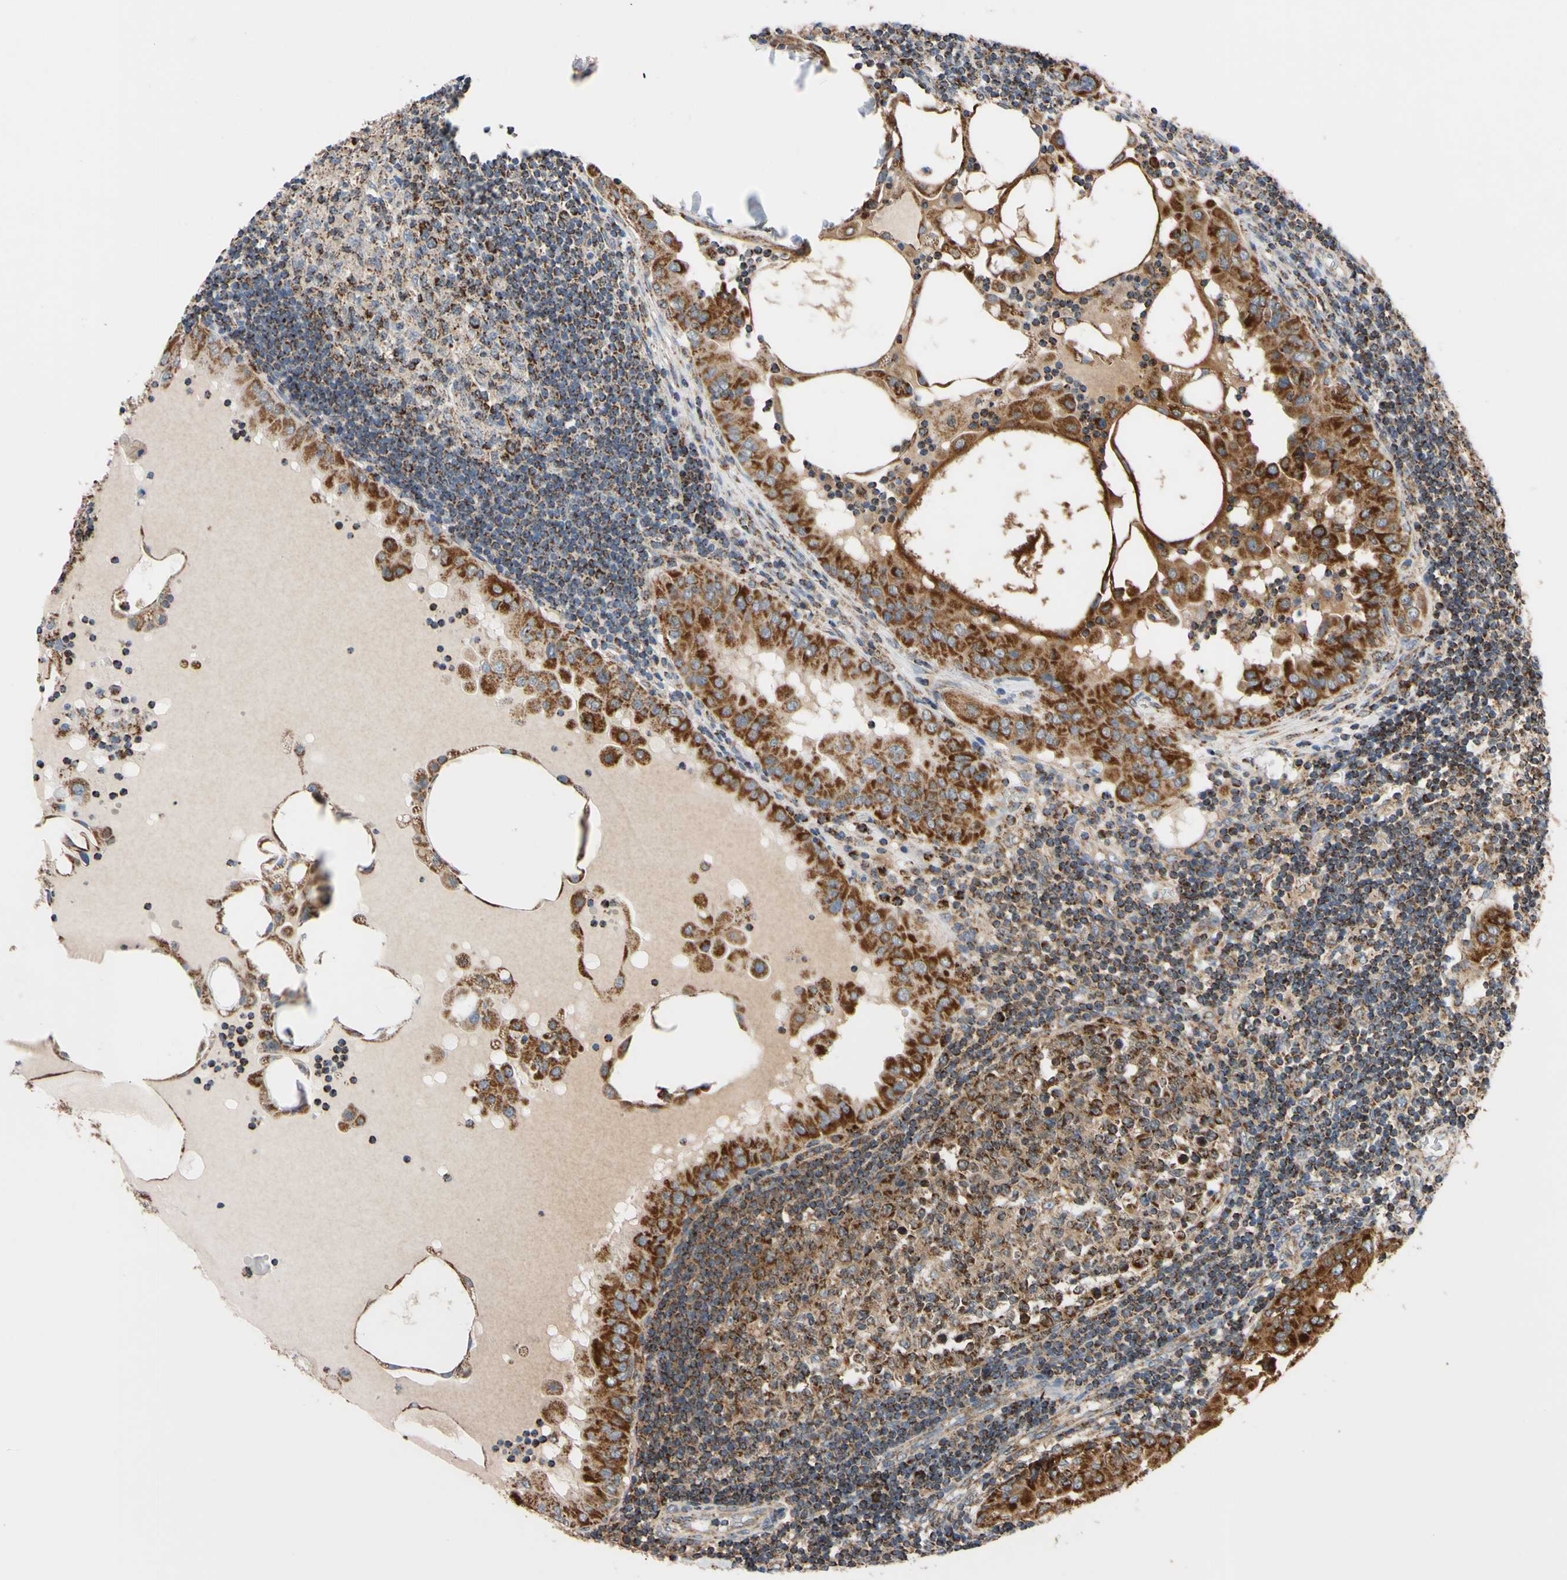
{"staining": {"intensity": "strong", "quantity": ">75%", "location": "cytoplasmic/membranous"}, "tissue": "thyroid cancer", "cell_type": "Tumor cells", "image_type": "cancer", "snomed": [{"axis": "morphology", "description": "Papillary adenocarcinoma, NOS"}, {"axis": "topography", "description": "Thyroid gland"}], "caption": "Protein analysis of papillary adenocarcinoma (thyroid) tissue shows strong cytoplasmic/membranous positivity in about >75% of tumor cells.", "gene": "CLPP", "patient": {"sex": "male", "age": 33}}